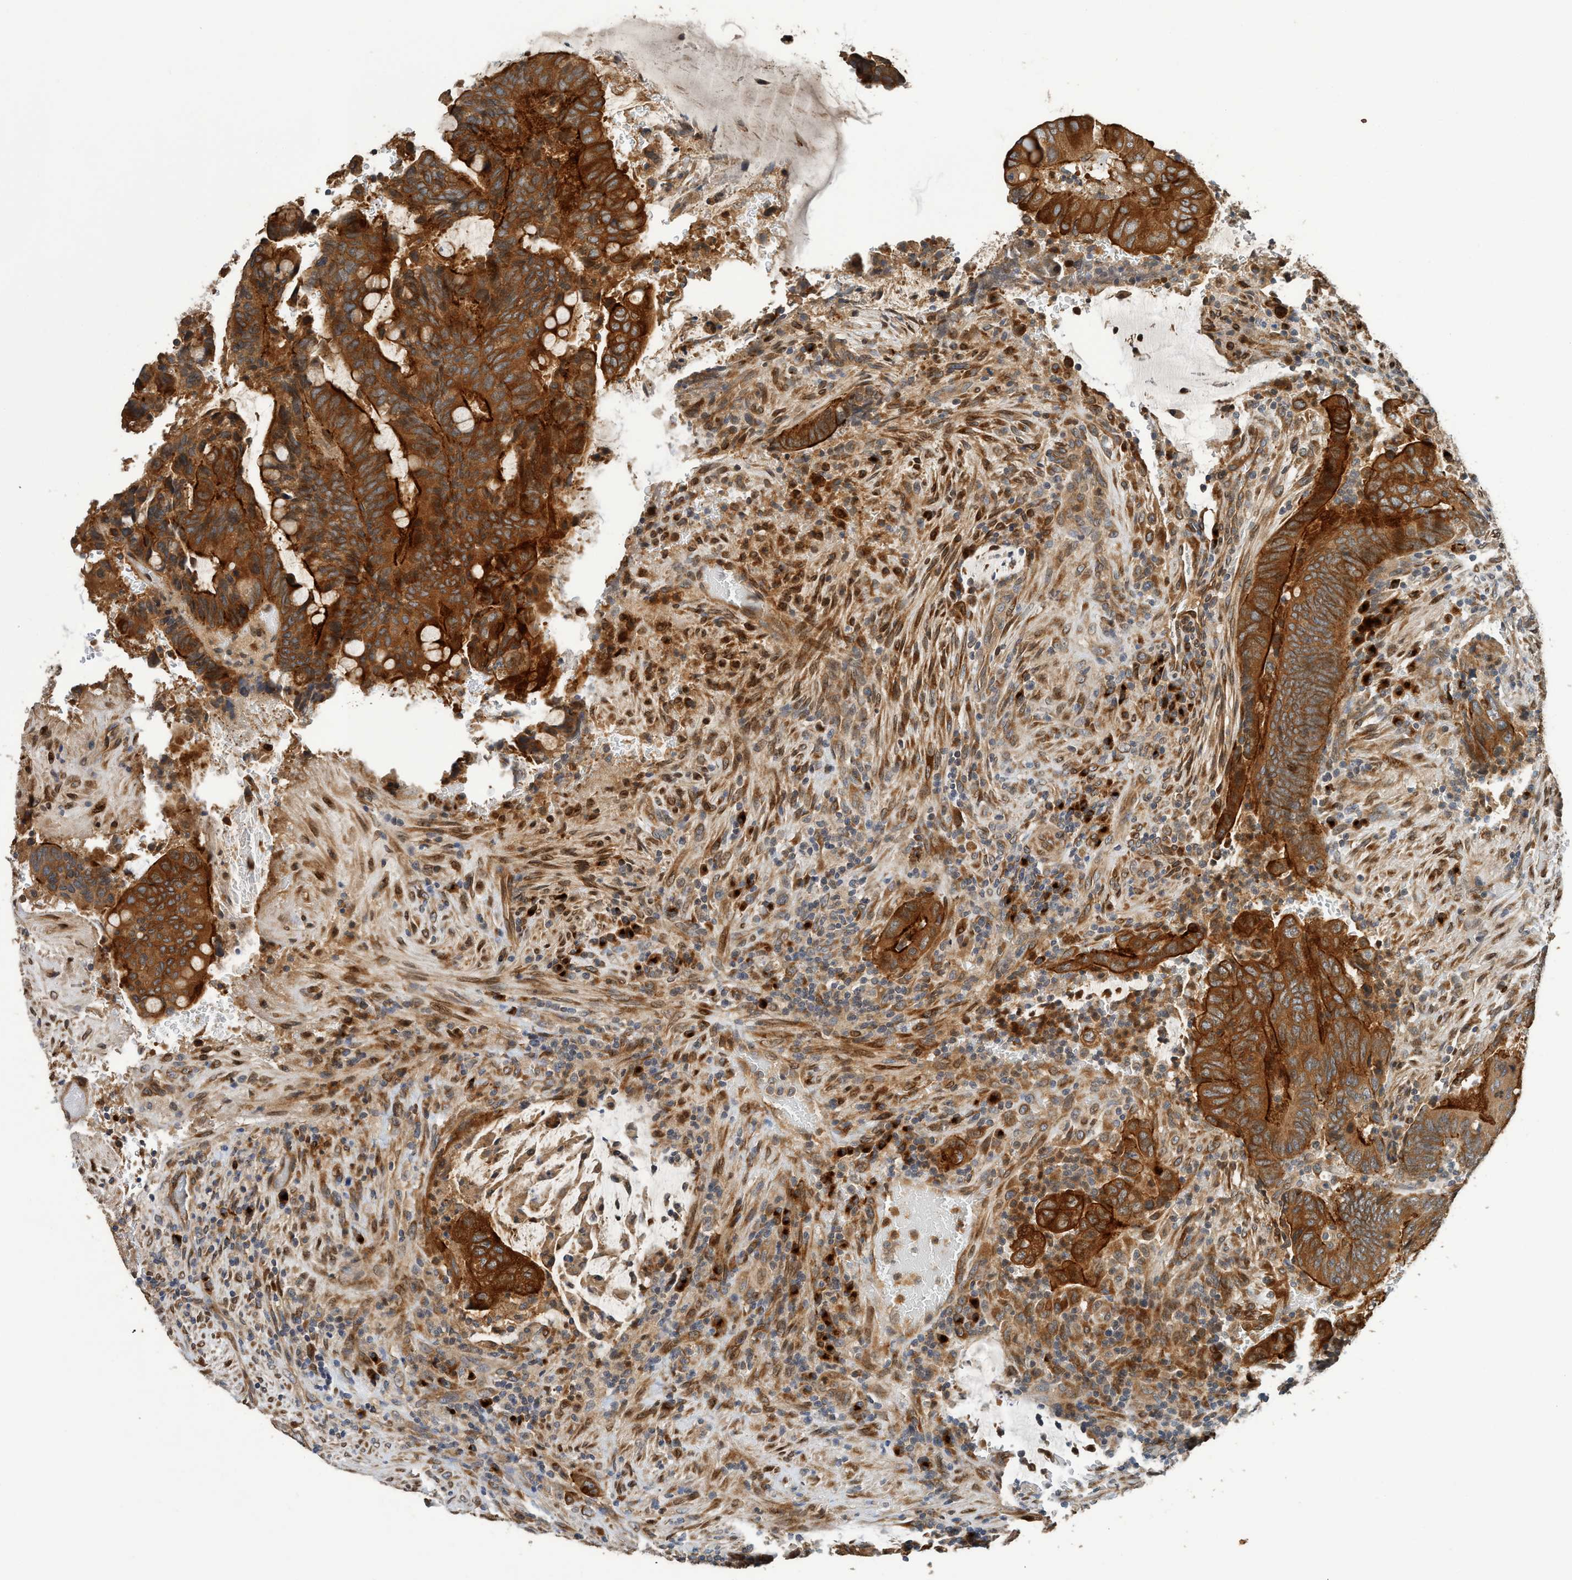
{"staining": {"intensity": "strong", "quantity": ">75%", "location": "cytoplasmic/membranous"}, "tissue": "colorectal cancer", "cell_type": "Tumor cells", "image_type": "cancer", "snomed": [{"axis": "morphology", "description": "Normal tissue, NOS"}, {"axis": "morphology", "description": "Adenocarcinoma, NOS"}, {"axis": "topography", "description": "Rectum"}, {"axis": "topography", "description": "Peripheral nerve tissue"}], "caption": "Protein staining of colorectal adenocarcinoma tissue displays strong cytoplasmic/membranous expression in about >75% of tumor cells.", "gene": "MACC1", "patient": {"sex": "male", "age": 92}}